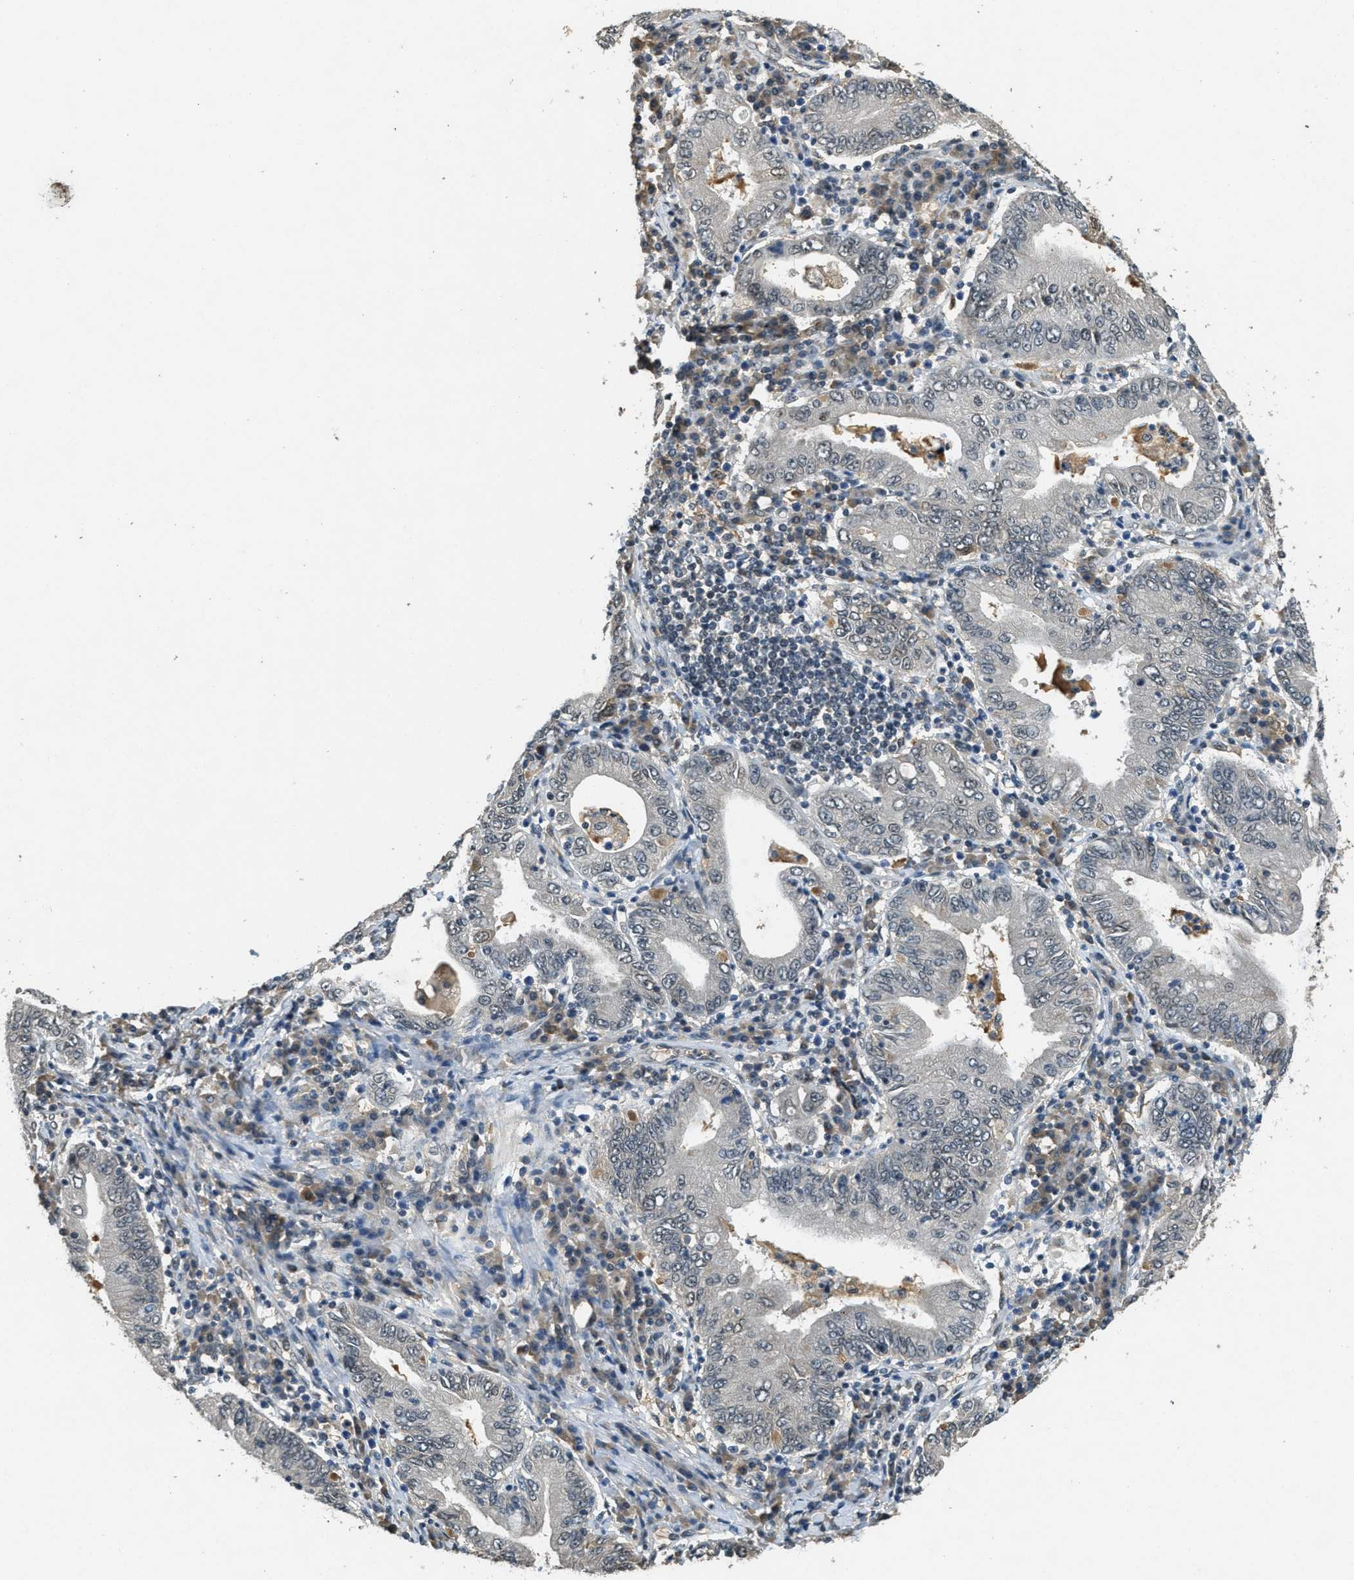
{"staining": {"intensity": "negative", "quantity": "none", "location": "none"}, "tissue": "stomach cancer", "cell_type": "Tumor cells", "image_type": "cancer", "snomed": [{"axis": "morphology", "description": "Normal tissue, NOS"}, {"axis": "morphology", "description": "Adenocarcinoma, NOS"}, {"axis": "topography", "description": "Esophagus"}, {"axis": "topography", "description": "Stomach, upper"}, {"axis": "topography", "description": "Peripheral nerve tissue"}], "caption": "An immunohistochemistry image of stomach adenocarcinoma is shown. There is no staining in tumor cells of stomach adenocarcinoma.", "gene": "ZNF148", "patient": {"sex": "male", "age": 62}}